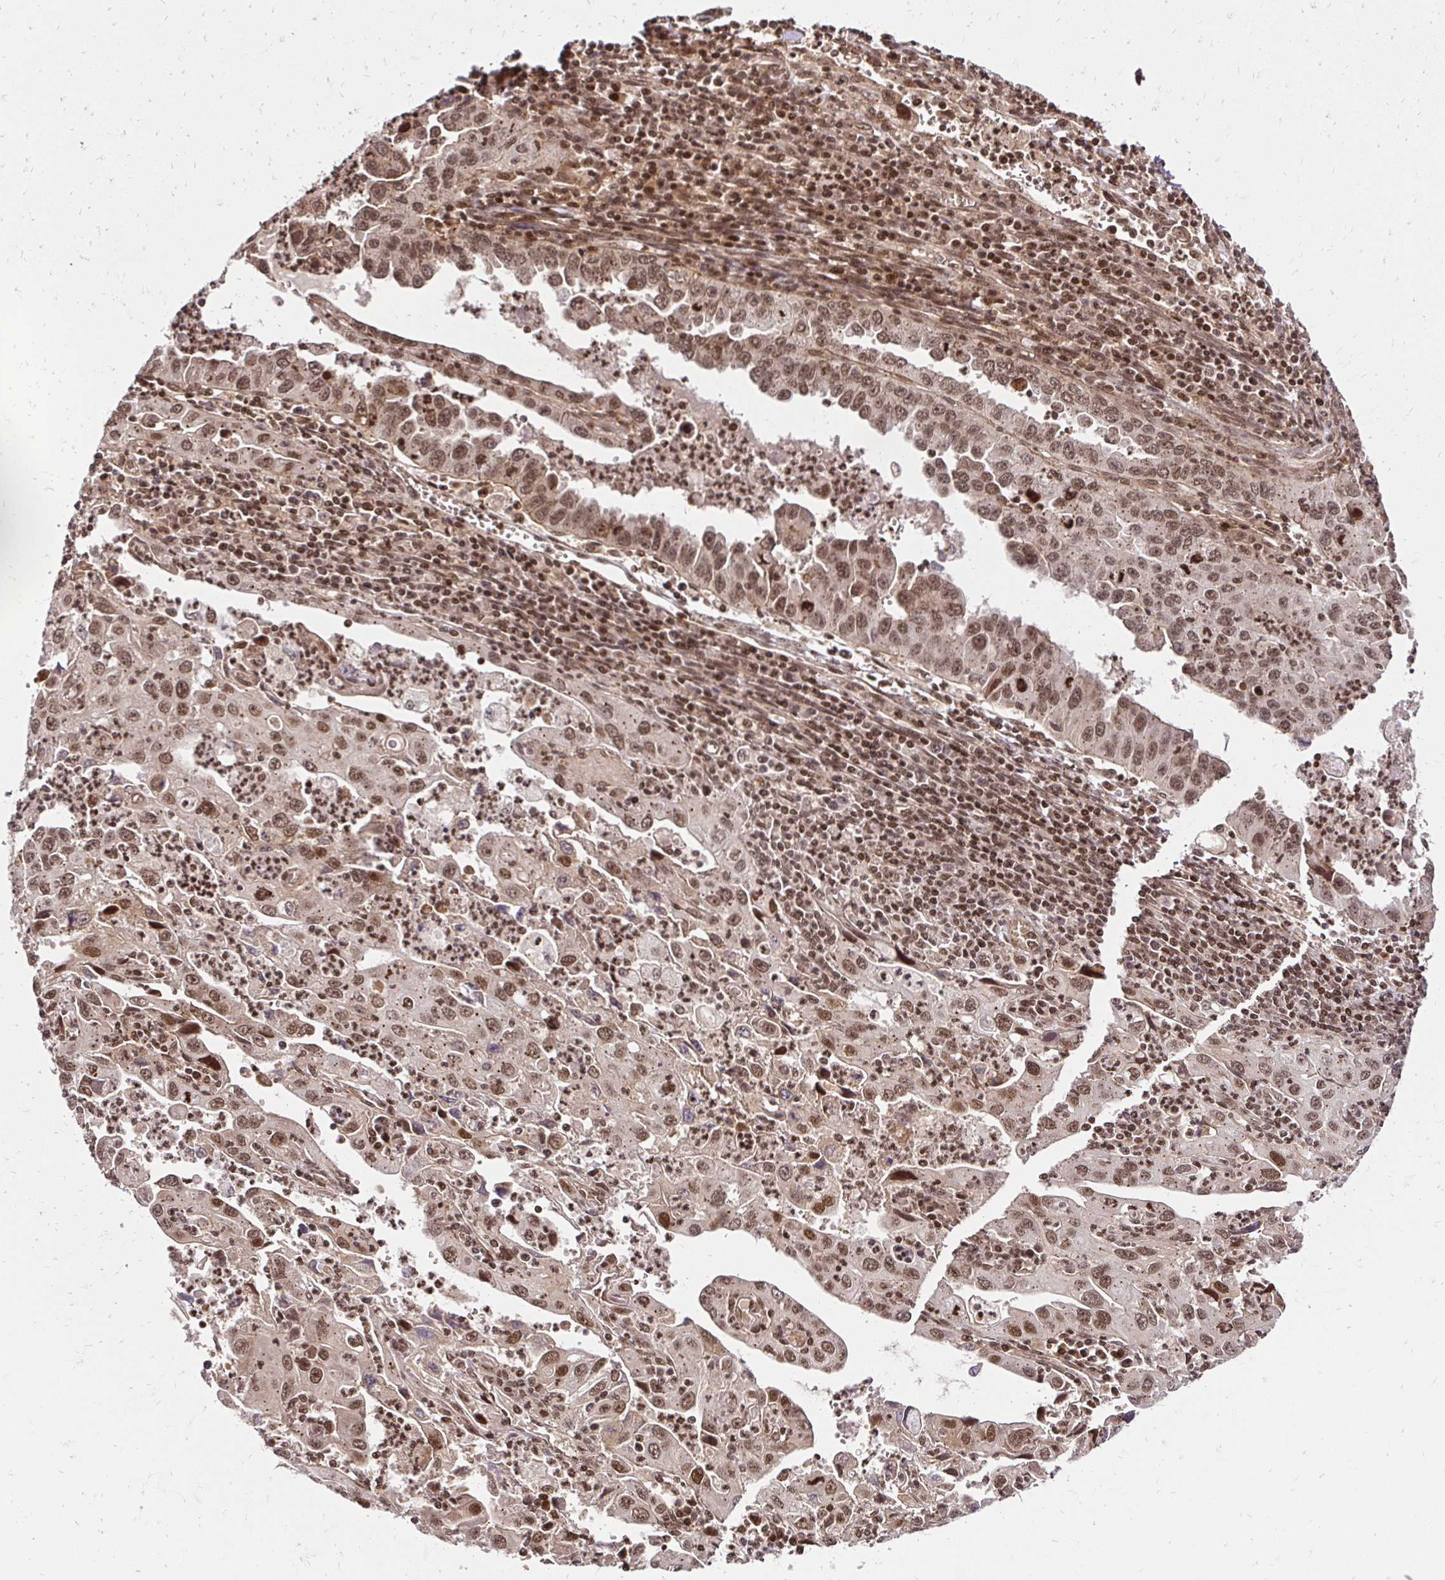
{"staining": {"intensity": "moderate", "quantity": ">75%", "location": "cytoplasmic/membranous,nuclear"}, "tissue": "endometrial cancer", "cell_type": "Tumor cells", "image_type": "cancer", "snomed": [{"axis": "morphology", "description": "Adenocarcinoma, NOS"}, {"axis": "topography", "description": "Uterus"}], "caption": "An immunohistochemistry (IHC) photomicrograph of tumor tissue is shown. Protein staining in brown shows moderate cytoplasmic/membranous and nuclear positivity in endometrial cancer within tumor cells.", "gene": "GLYR1", "patient": {"sex": "female", "age": 62}}